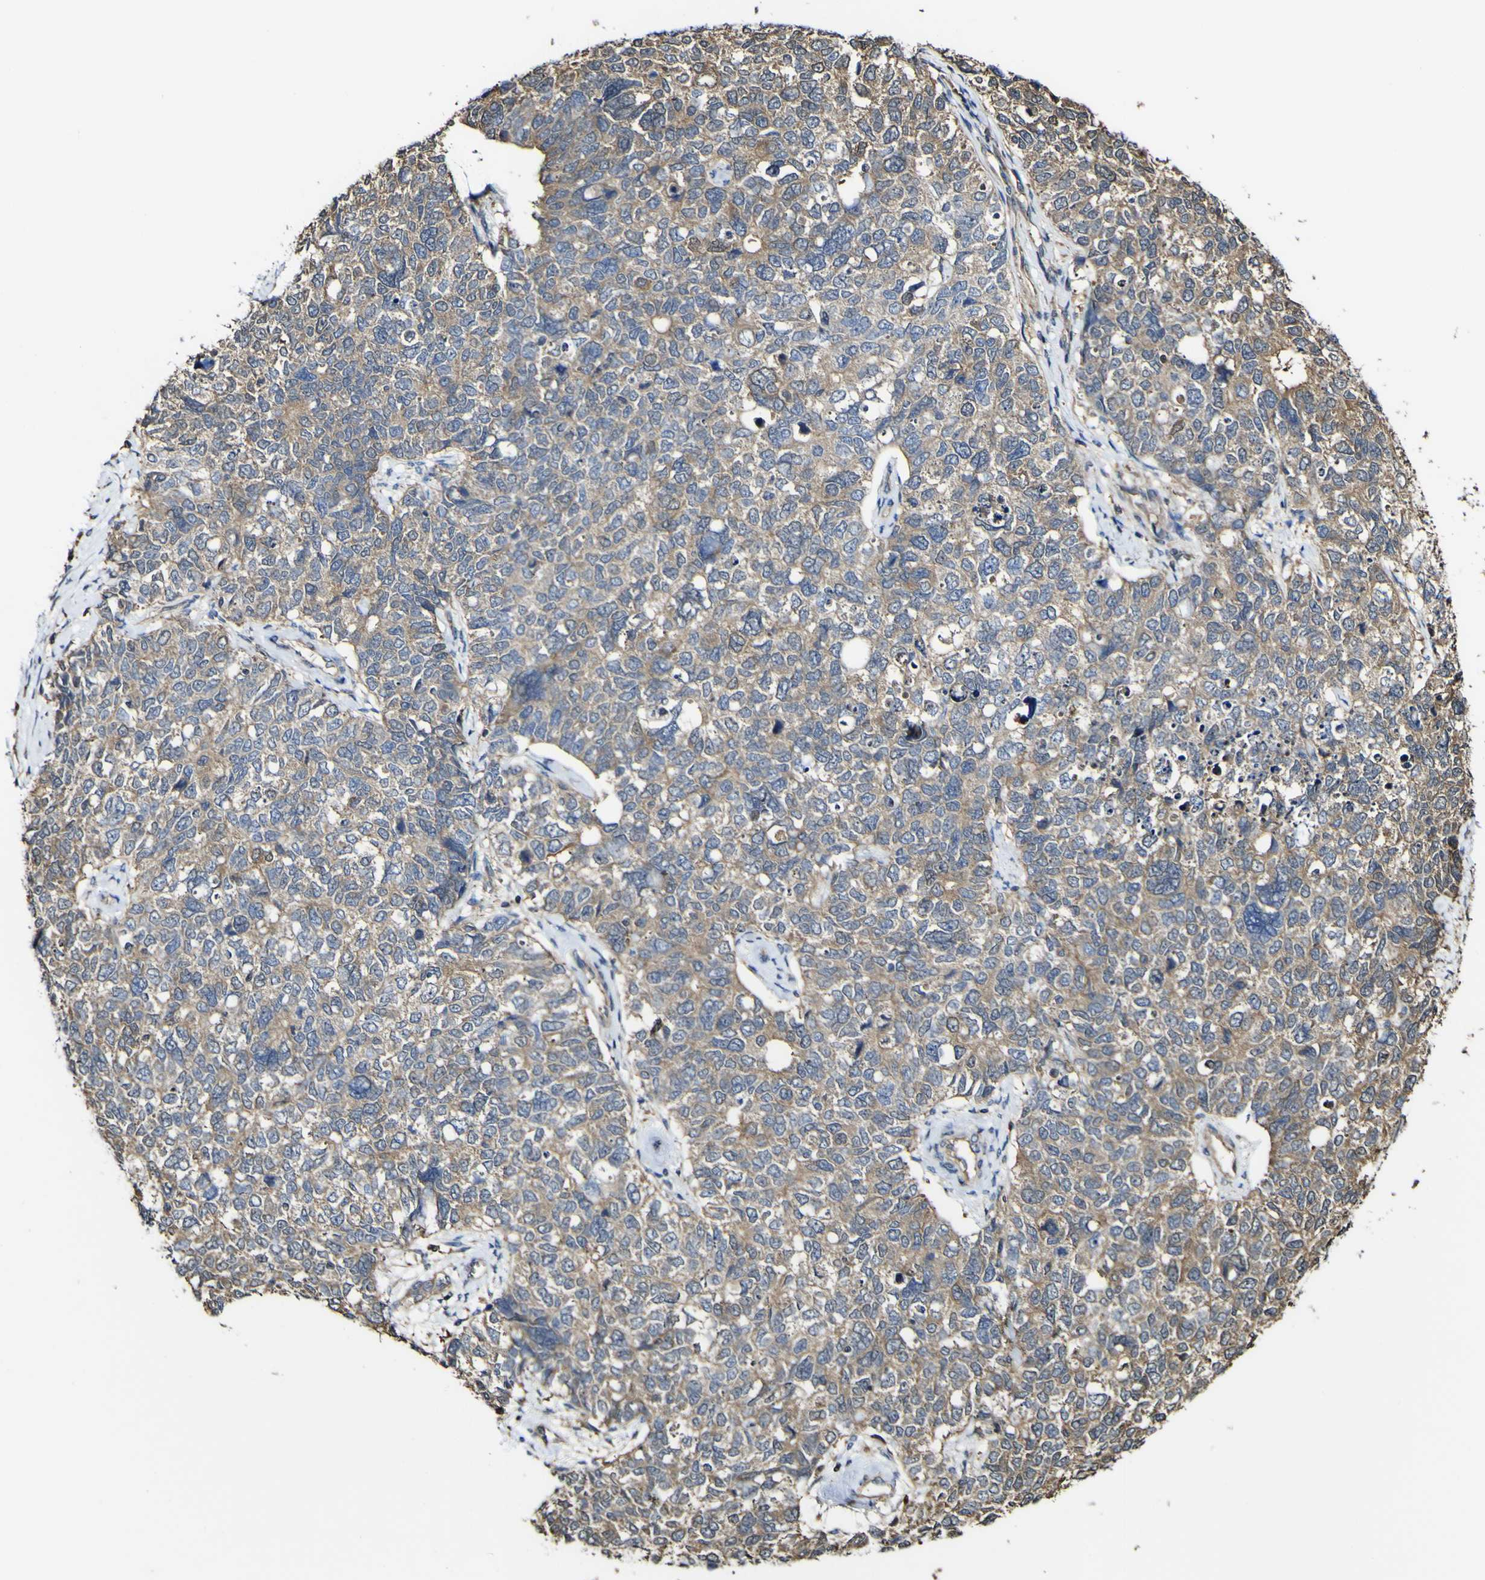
{"staining": {"intensity": "moderate", "quantity": ">75%", "location": "cytoplasmic/membranous"}, "tissue": "cervical cancer", "cell_type": "Tumor cells", "image_type": "cancer", "snomed": [{"axis": "morphology", "description": "Squamous cell carcinoma, NOS"}, {"axis": "topography", "description": "Cervix"}], "caption": "Tumor cells exhibit medium levels of moderate cytoplasmic/membranous positivity in approximately >75% of cells in cervical squamous cell carcinoma. Immunohistochemistry stains the protein of interest in brown and the nuclei are stained blue.", "gene": "PTPRR", "patient": {"sex": "female", "age": 63}}